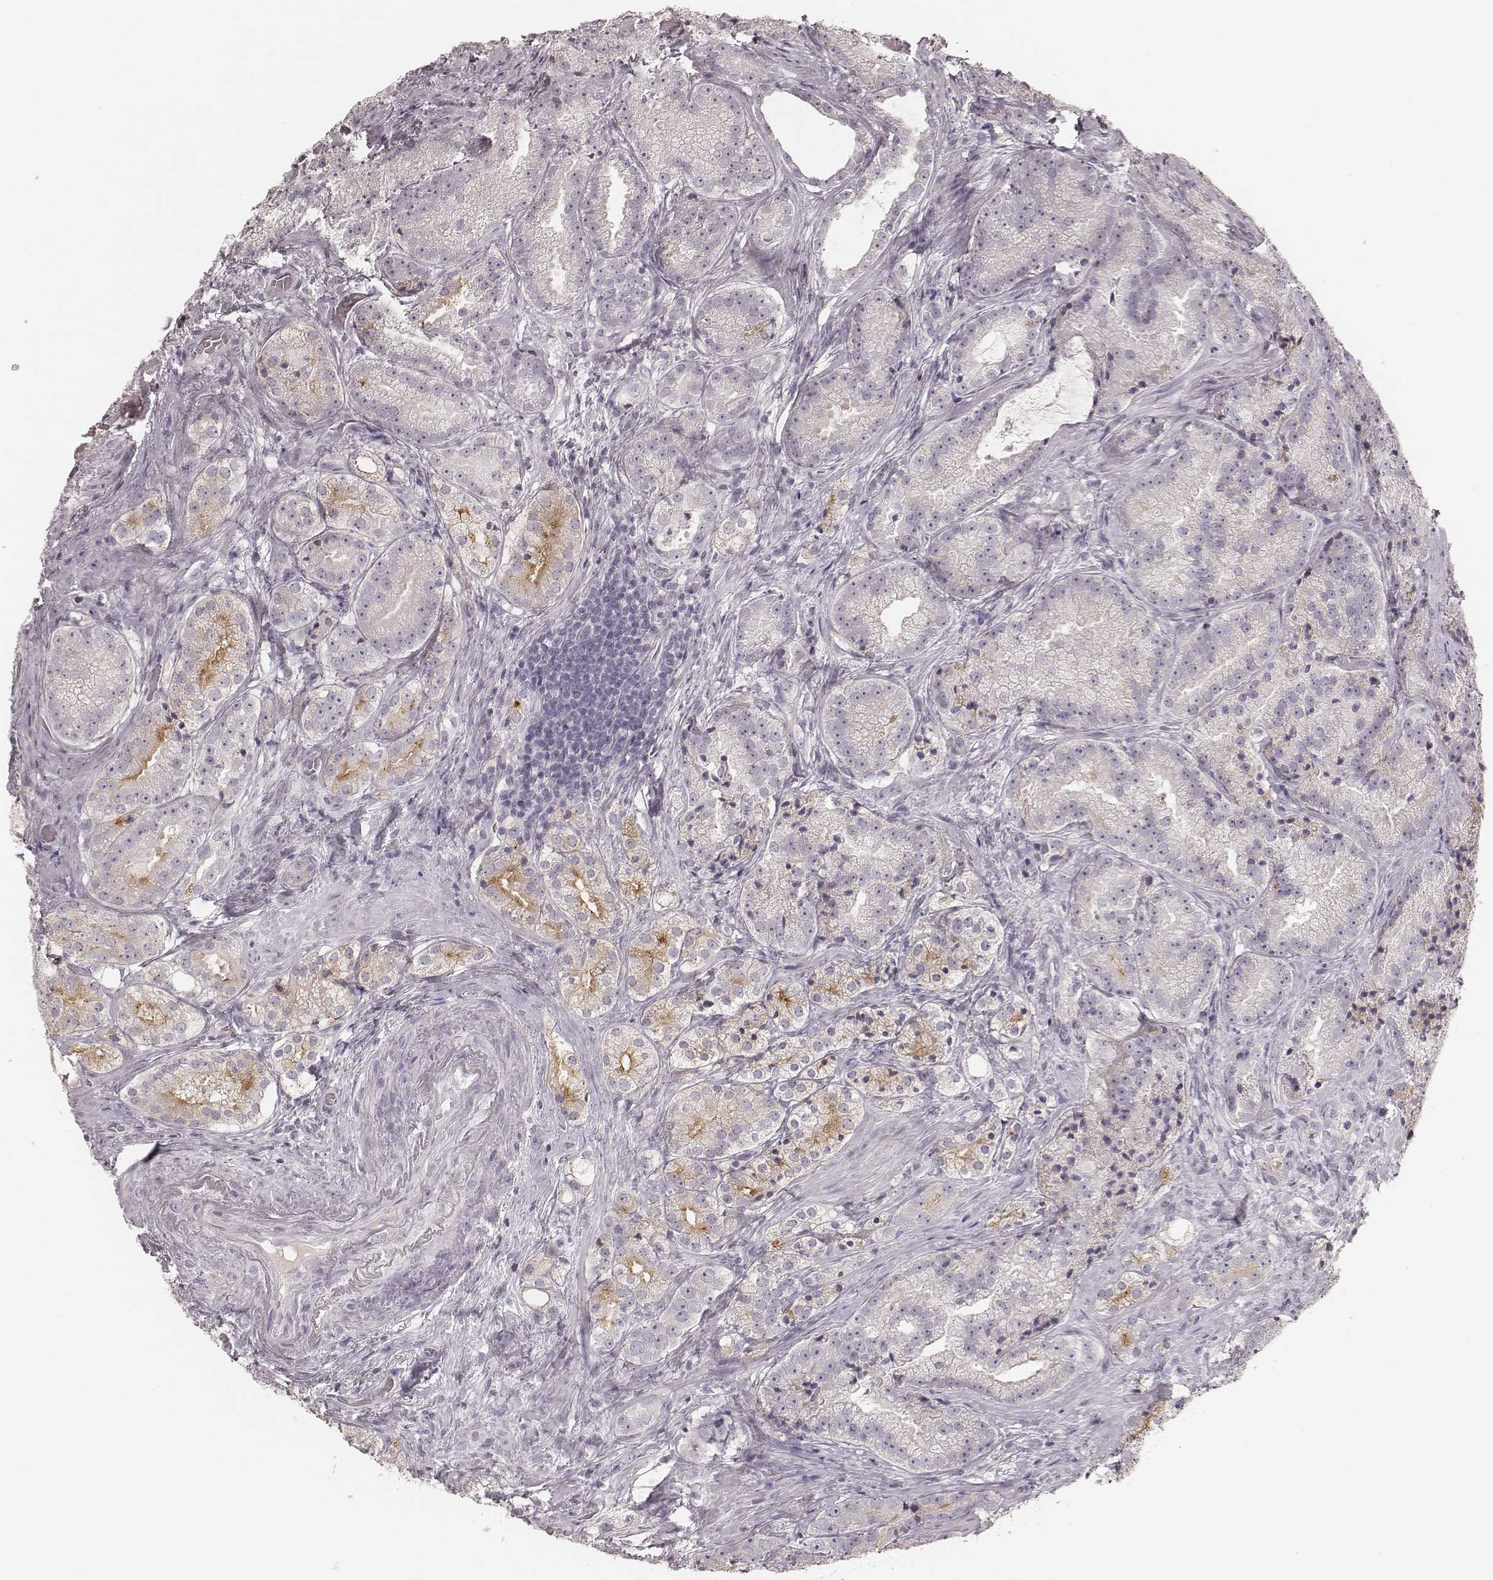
{"staining": {"intensity": "moderate", "quantity": "<25%", "location": "cytoplasmic/membranous"}, "tissue": "prostate cancer", "cell_type": "Tumor cells", "image_type": "cancer", "snomed": [{"axis": "morphology", "description": "Adenocarcinoma, NOS"}, {"axis": "morphology", "description": "Adenocarcinoma, High grade"}, {"axis": "topography", "description": "Prostate"}], "caption": "Immunohistochemistry (IHC) micrograph of neoplastic tissue: prostate high-grade adenocarcinoma stained using immunohistochemistry (IHC) displays low levels of moderate protein expression localized specifically in the cytoplasmic/membranous of tumor cells, appearing as a cytoplasmic/membranous brown color.", "gene": "SMIM24", "patient": {"sex": "male", "age": 64}}